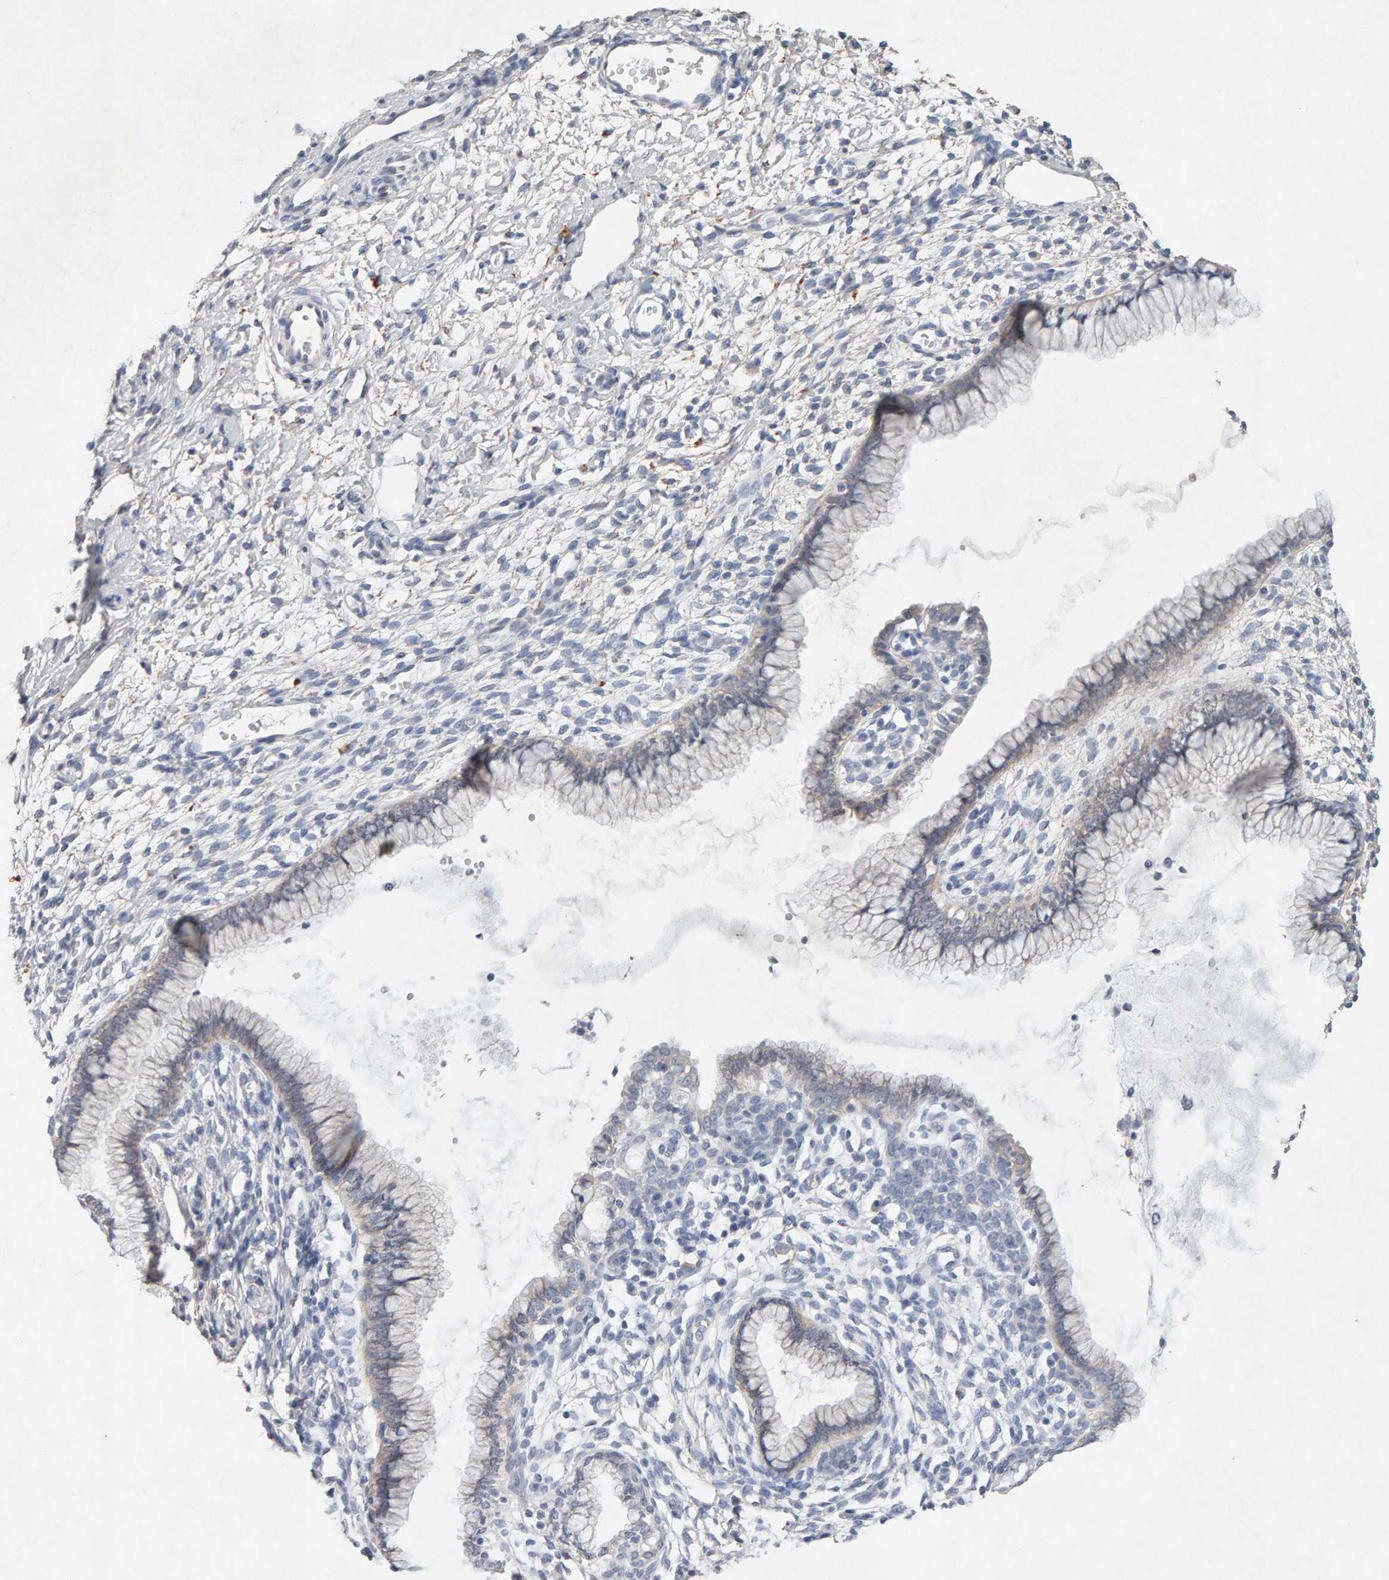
{"staining": {"intensity": "weak", "quantity": "<25%", "location": "cytoplasmic/membranous"}, "tissue": "cervix", "cell_type": "Glandular cells", "image_type": "normal", "snomed": [{"axis": "morphology", "description": "Normal tissue, NOS"}, {"axis": "topography", "description": "Cervix"}], "caption": "The image displays no significant positivity in glandular cells of cervix. The staining is performed using DAB brown chromogen with nuclei counter-stained in using hematoxylin.", "gene": "PTPRM", "patient": {"sex": "female", "age": 65}}